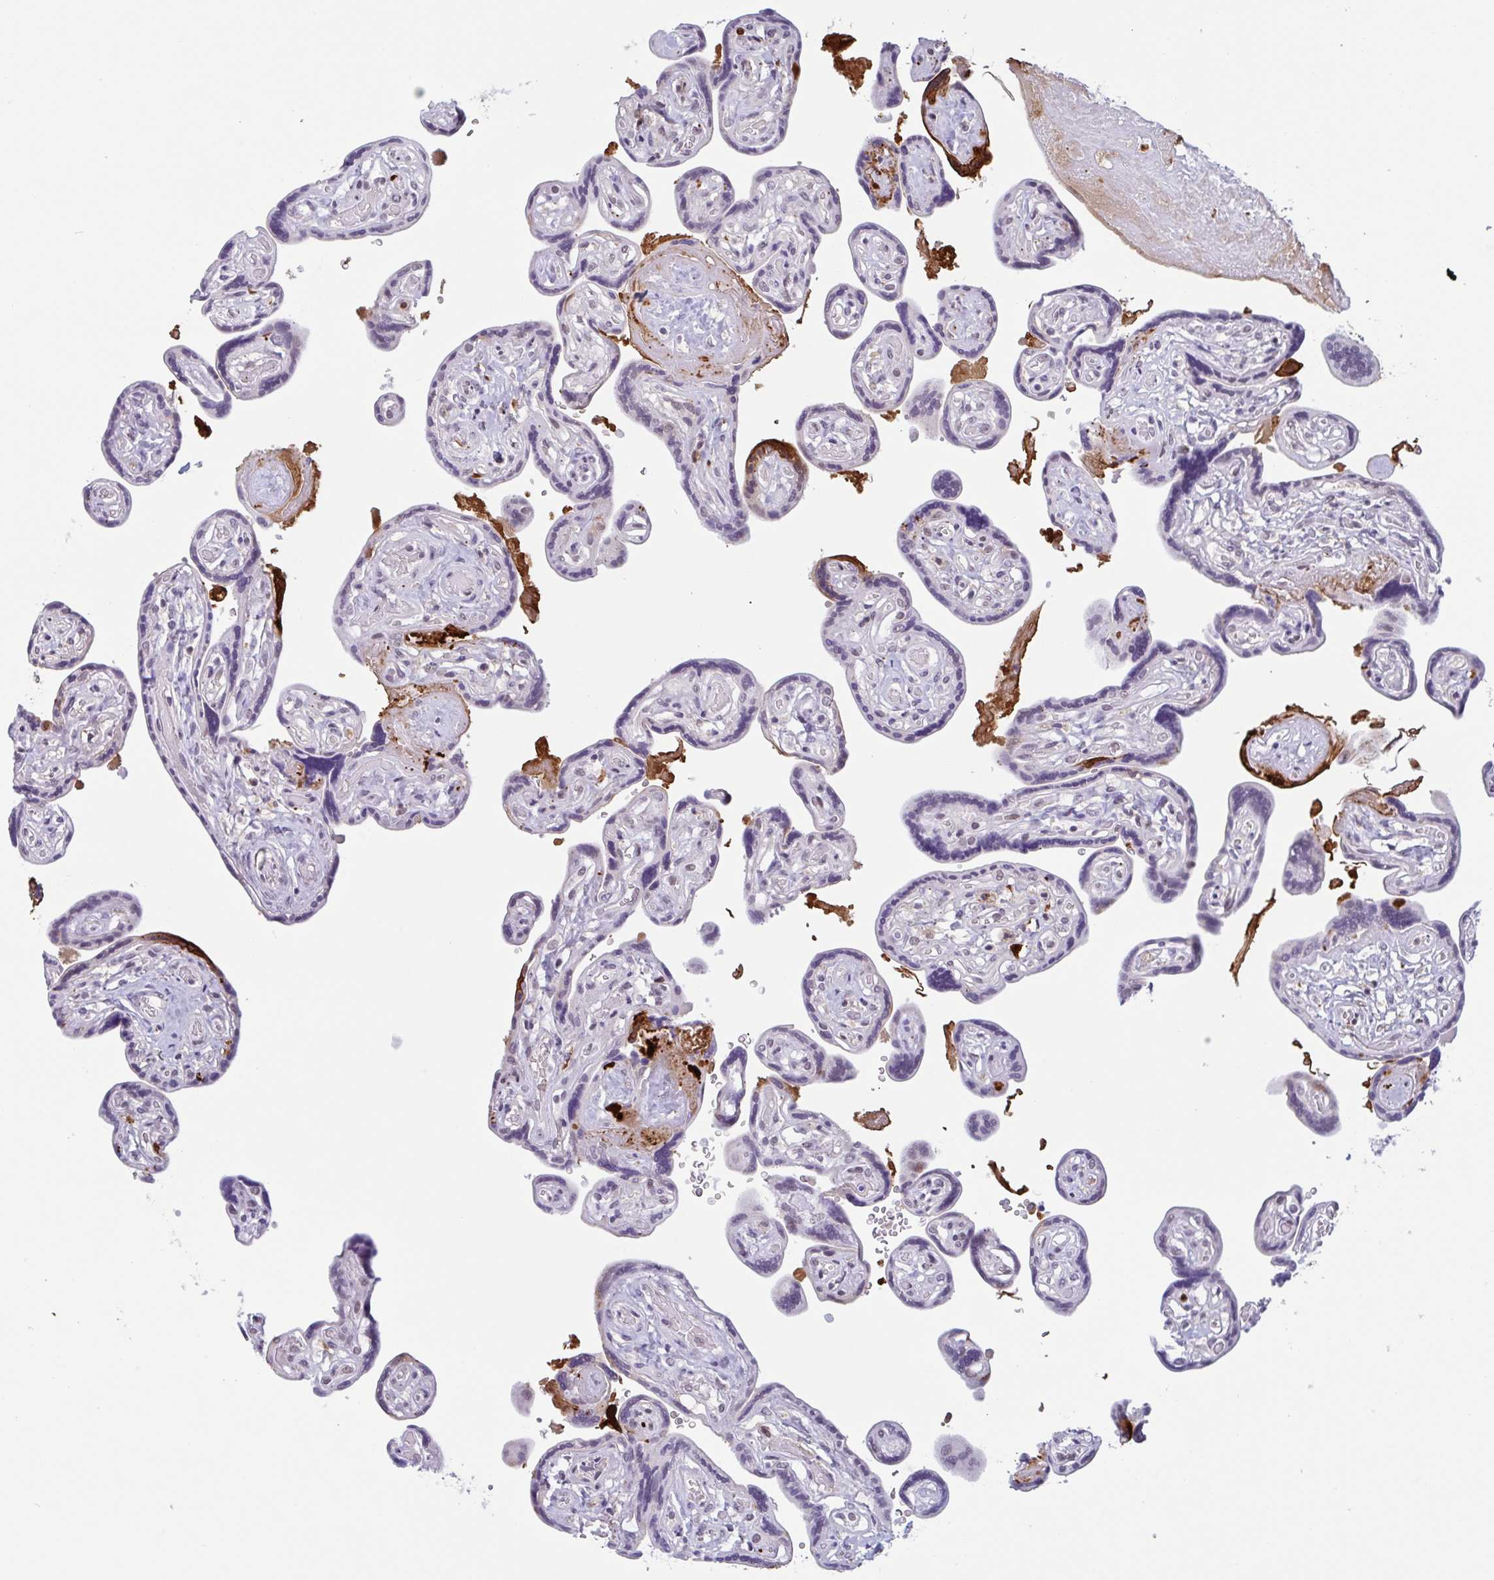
{"staining": {"intensity": "moderate", "quantity": "25%-75%", "location": "cytoplasmic/membranous,nuclear"}, "tissue": "placenta", "cell_type": "Trophoblastic cells", "image_type": "normal", "snomed": [{"axis": "morphology", "description": "Normal tissue, NOS"}, {"axis": "topography", "description": "Placenta"}], "caption": "The immunohistochemical stain shows moderate cytoplasmic/membranous,nuclear positivity in trophoblastic cells of benign placenta. (DAB (3,3'-diaminobenzidine) = brown stain, brightfield microscopy at high magnification).", "gene": "PLG", "patient": {"sex": "female", "age": 32}}